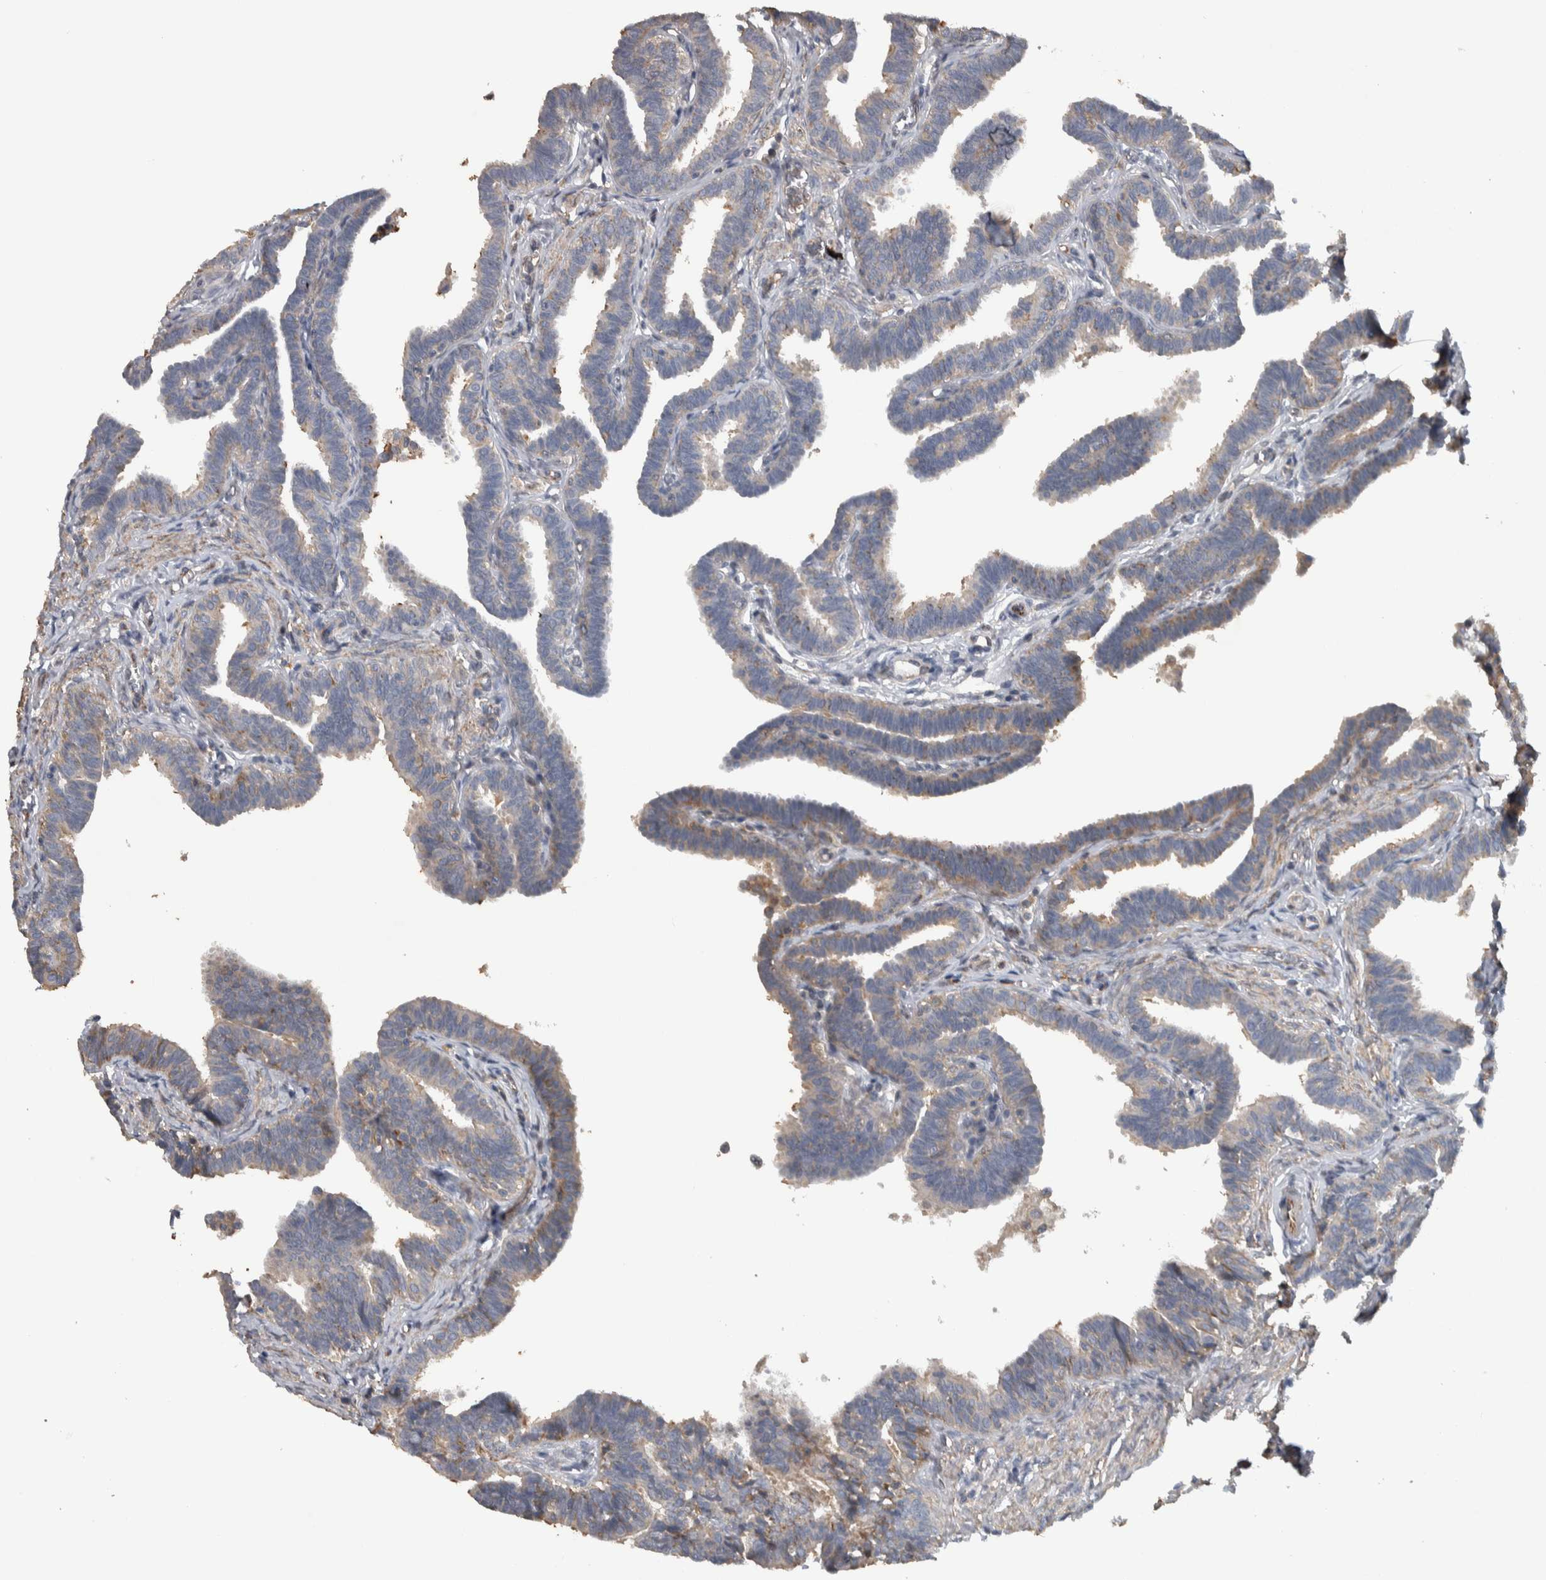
{"staining": {"intensity": "weak", "quantity": "25%-75%", "location": "cytoplasmic/membranous"}, "tissue": "fallopian tube", "cell_type": "Glandular cells", "image_type": "normal", "snomed": [{"axis": "morphology", "description": "Normal tissue, NOS"}, {"axis": "topography", "description": "Fallopian tube"}, {"axis": "topography", "description": "Ovary"}], "caption": "Unremarkable fallopian tube displays weak cytoplasmic/membranous staining in about 25%-75% of glandular cells, visualized by immunohistochemistry. (DAB IHC with brightfield microscopy, high magnification).", "gene": "NT5C2", "patient": {"sex": "female", "age": 23}}